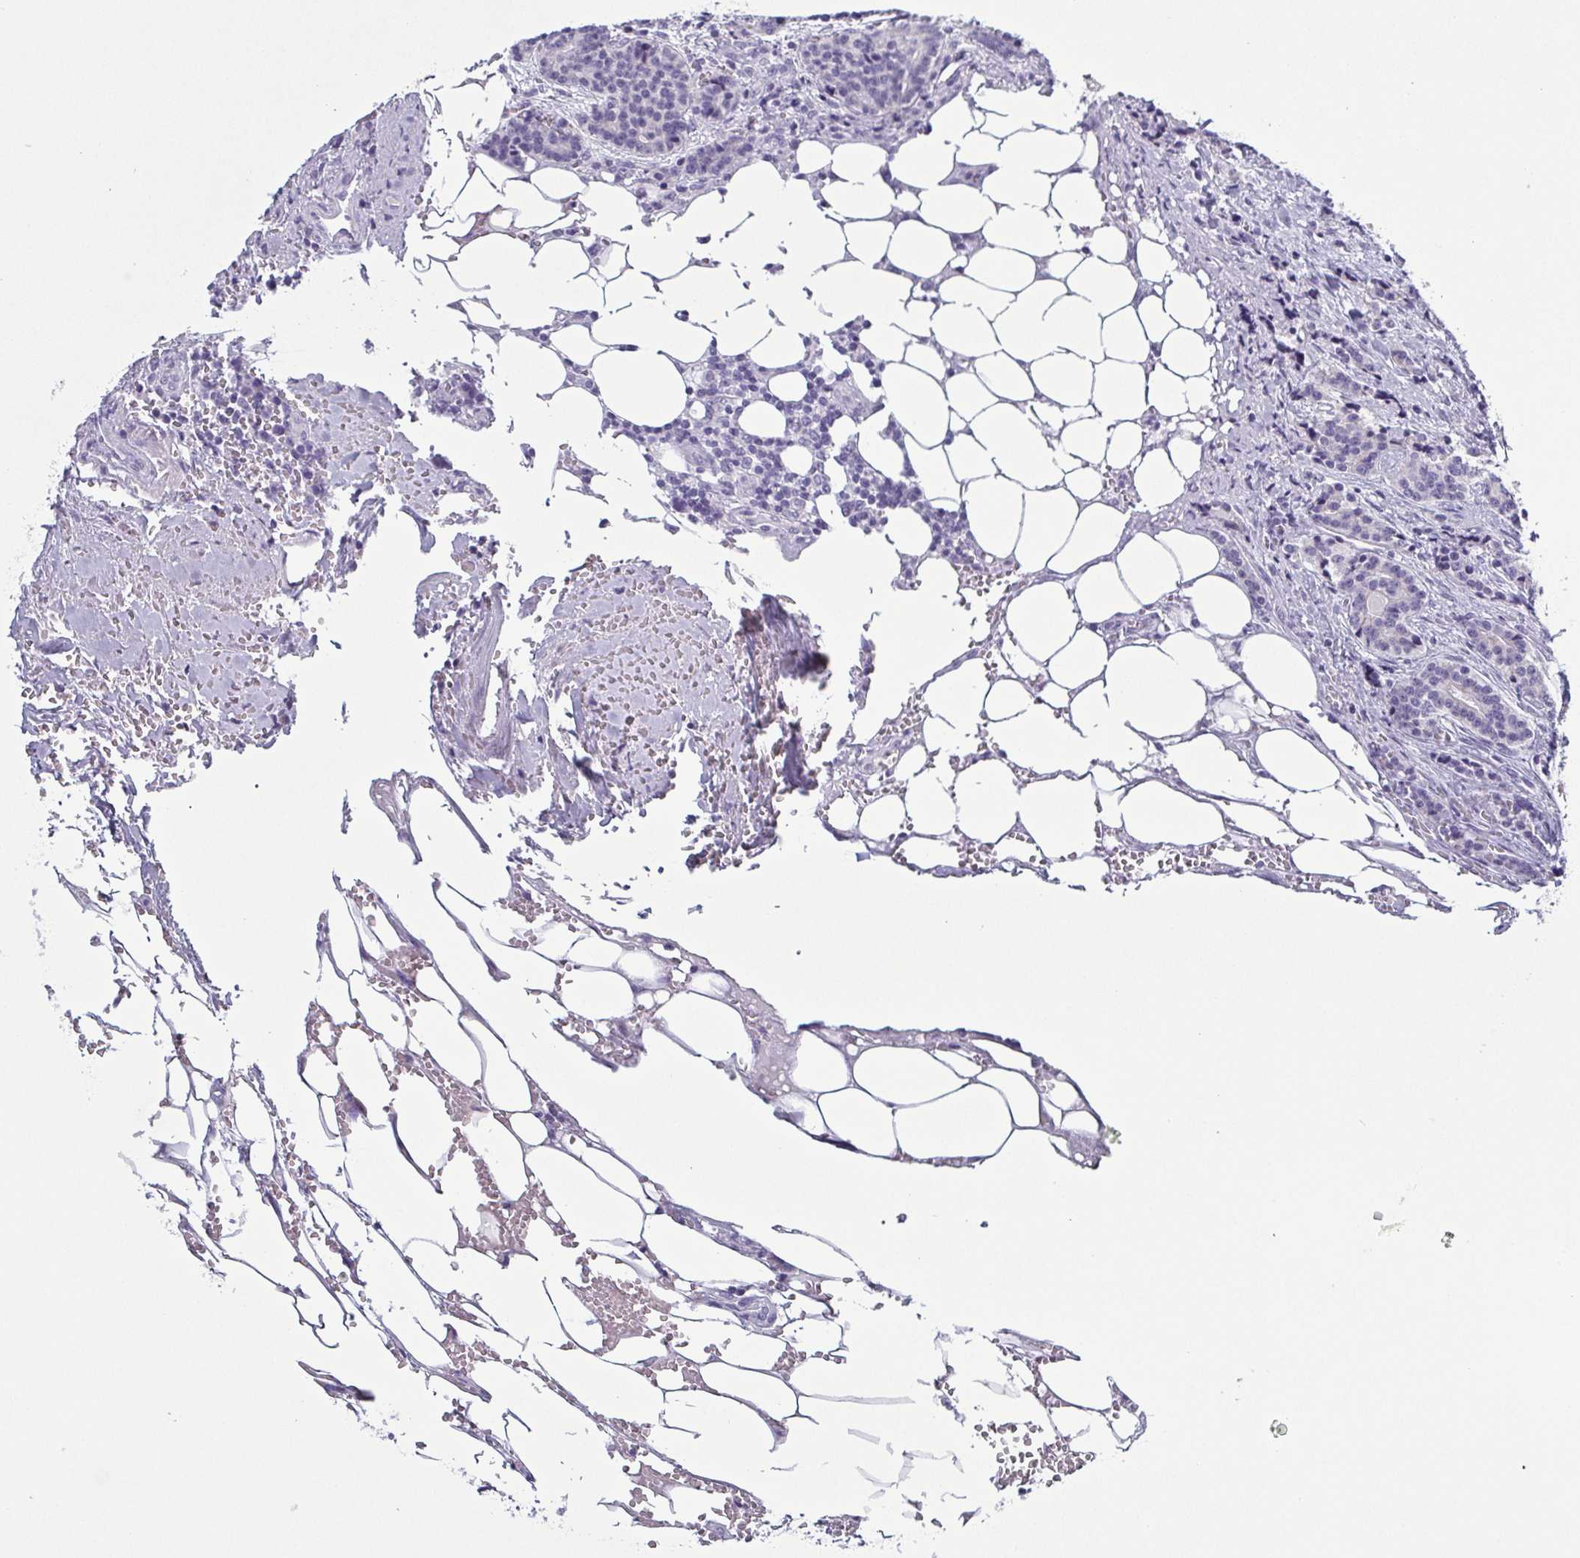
{"staining": {"intensity": "negative", "quantity": "none", "location": "none"}, "tissue": "carcinoid", "cell_type": "Tumor cells", "image_type": "cancer", "snomed": [{"axis": "morphology", "description": "Carcinoid, malignant, NOS"}, {"axis": "topography", "description": "Small intestine"}], "caption": "Carcinoid (malignant) was stained to show a protein in brown. There is no significant positivity in tumor cells.", "gene": "KRT10", "patient": {"sex": "female", "age": 73}}